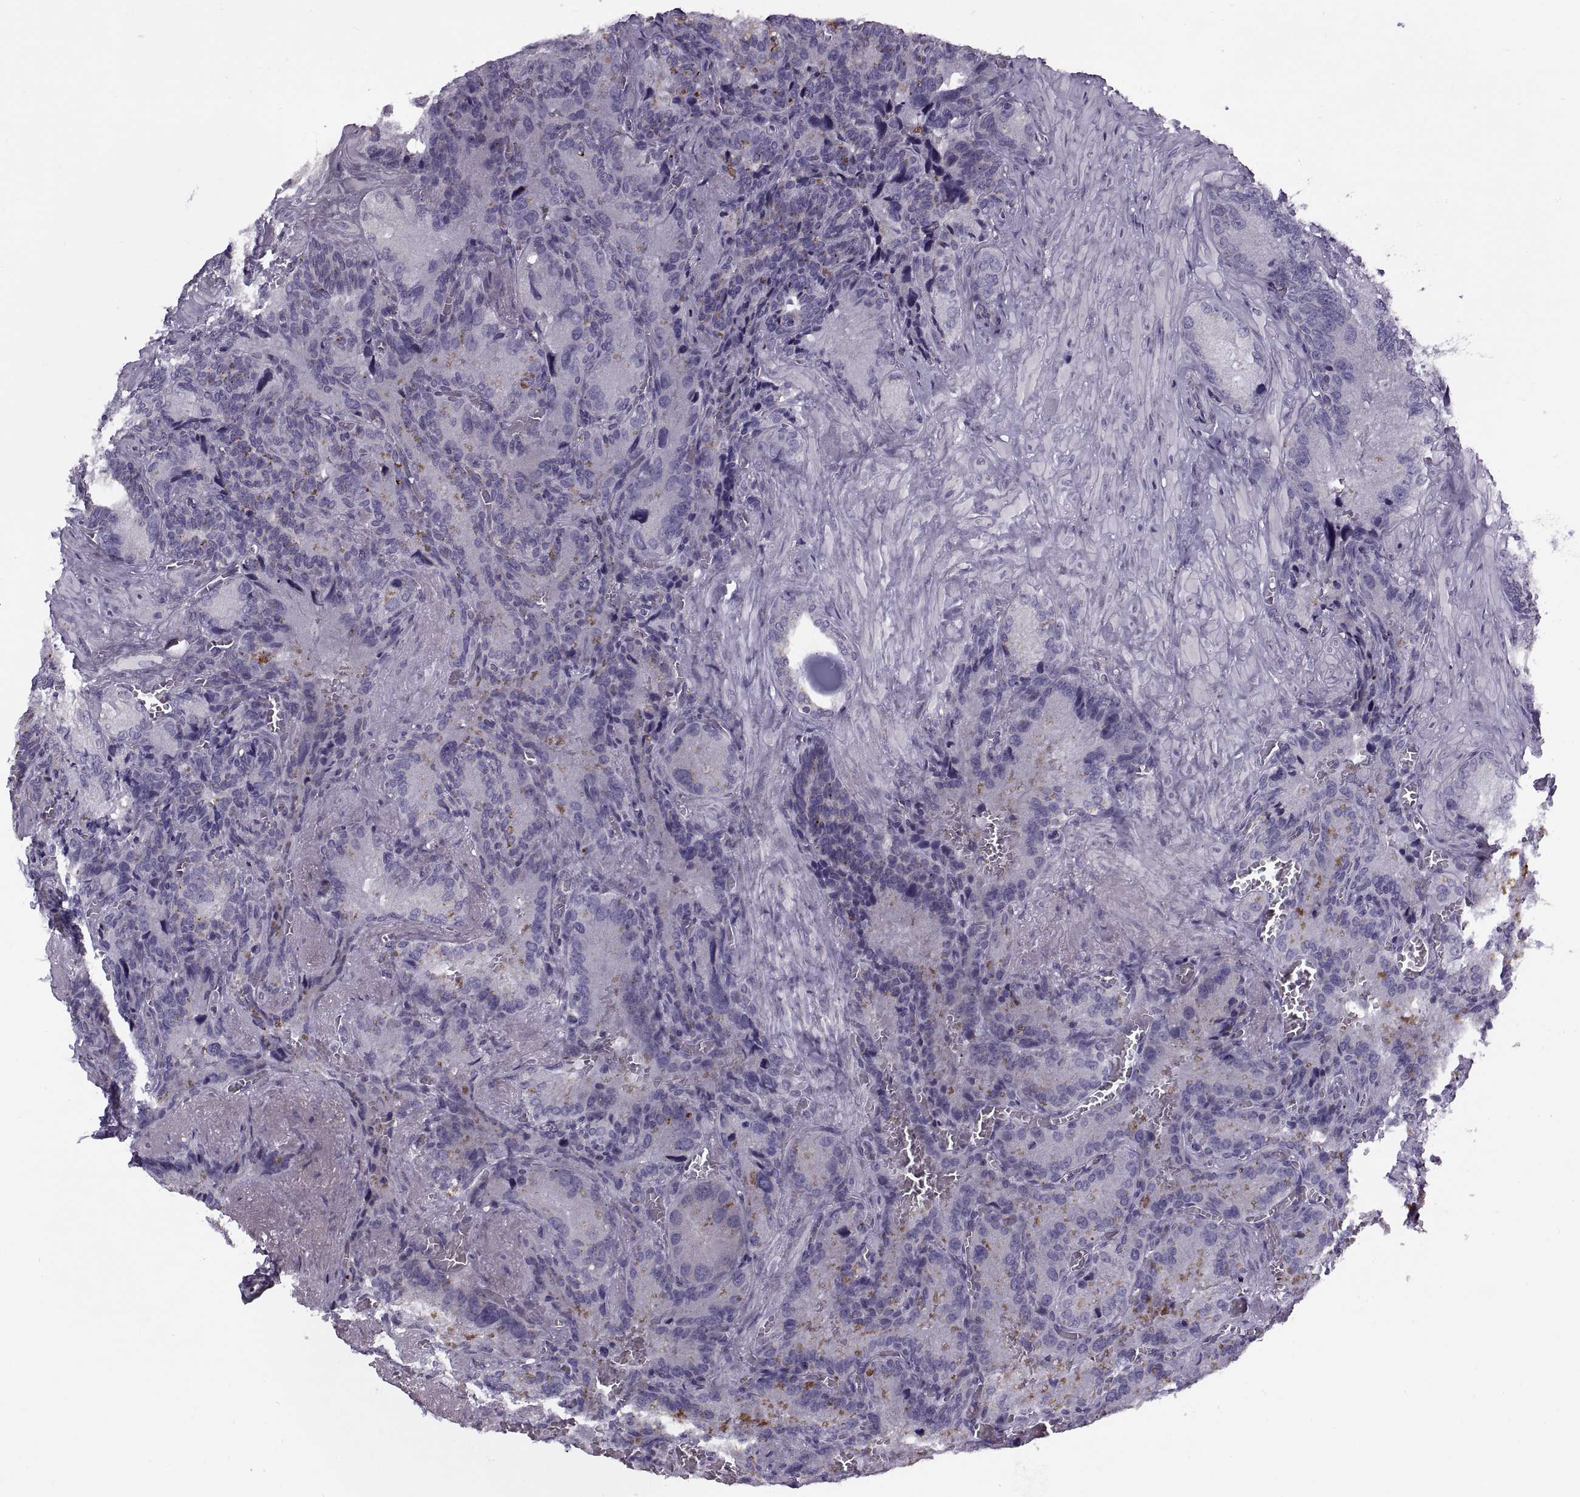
{"staining": {"intensity": "negative", "quantity": "none", "location": "none"}, "tissue": "seminal vesicle", "cell_type": "Glandular cells", "image_type": "normal", "snomed": [{"axis": "morphology", "description": "Normal tissue, NOS"}, {"axis": "topography", "description": "Seminal veicle"}], "caption": "Immunohistochemistry histopathology image of normal human seminal vesicle stained for a protein (brown), which exhibits no expression in glandular cells.", "gene": "CALCR", "patient": {"sex": "male", "age": 72}}